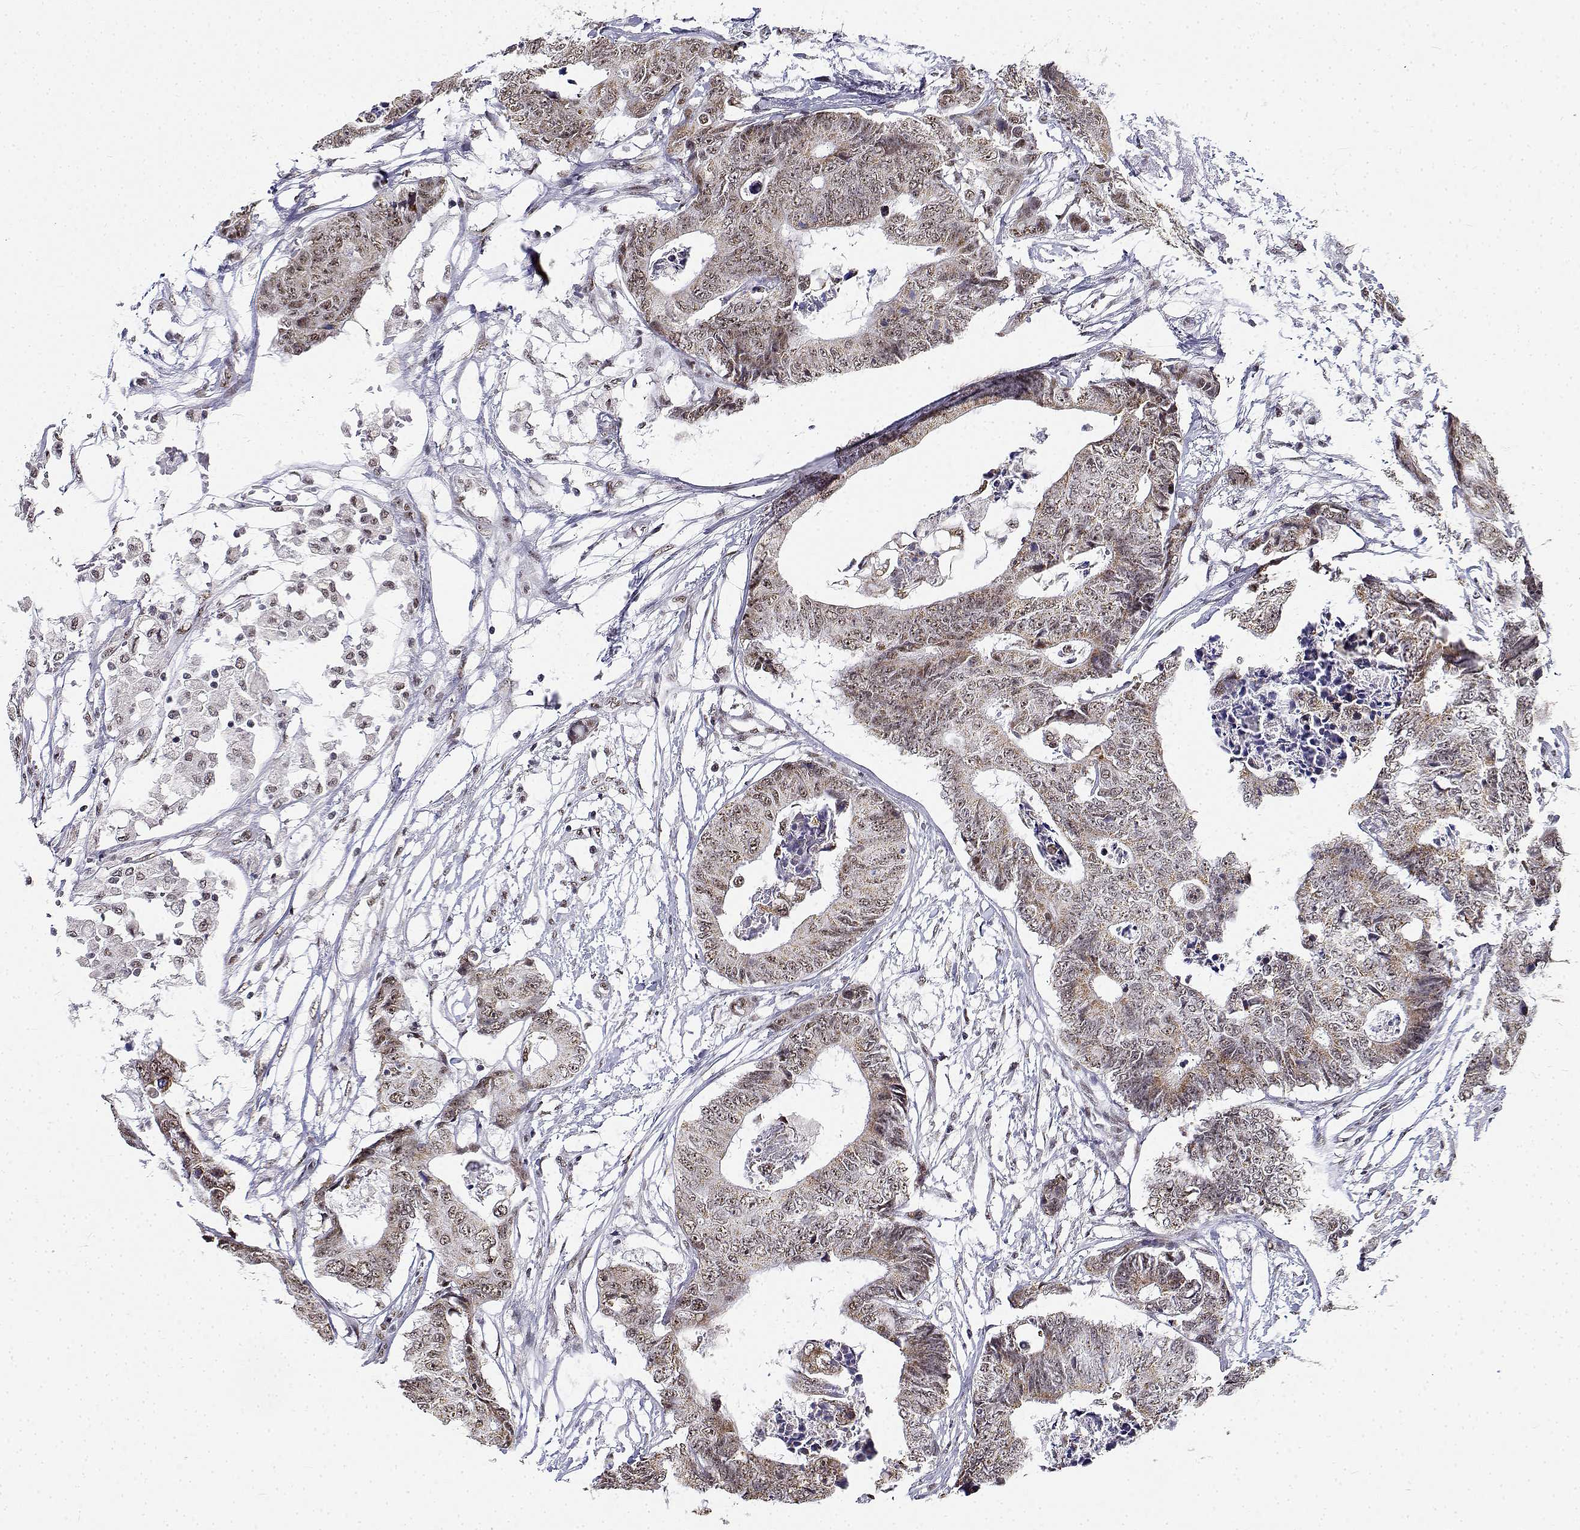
{"staining": {"intensity": "weak", "quantity": ">75%", "location": "cytoplasmic/membranous,nuclear"}, "tissue": "colorectal cancer", "cell_type": "Tumor cells", "image_type": "cancer", "snomed": [{"axis": "morphology", "description": "Adenocarcinoma, NOS"}, {"axis": "topography", "description": "Colon"}], "caption": "Human adenocarcinoma (colorectal) stained for a protein (brown) exhibits weak cytoplasmic/membranous and nuclear positive positivity in about >75% of tumor cells.", "gene": "BCAS2", "patient": {"sex": "female", "age": 48}}